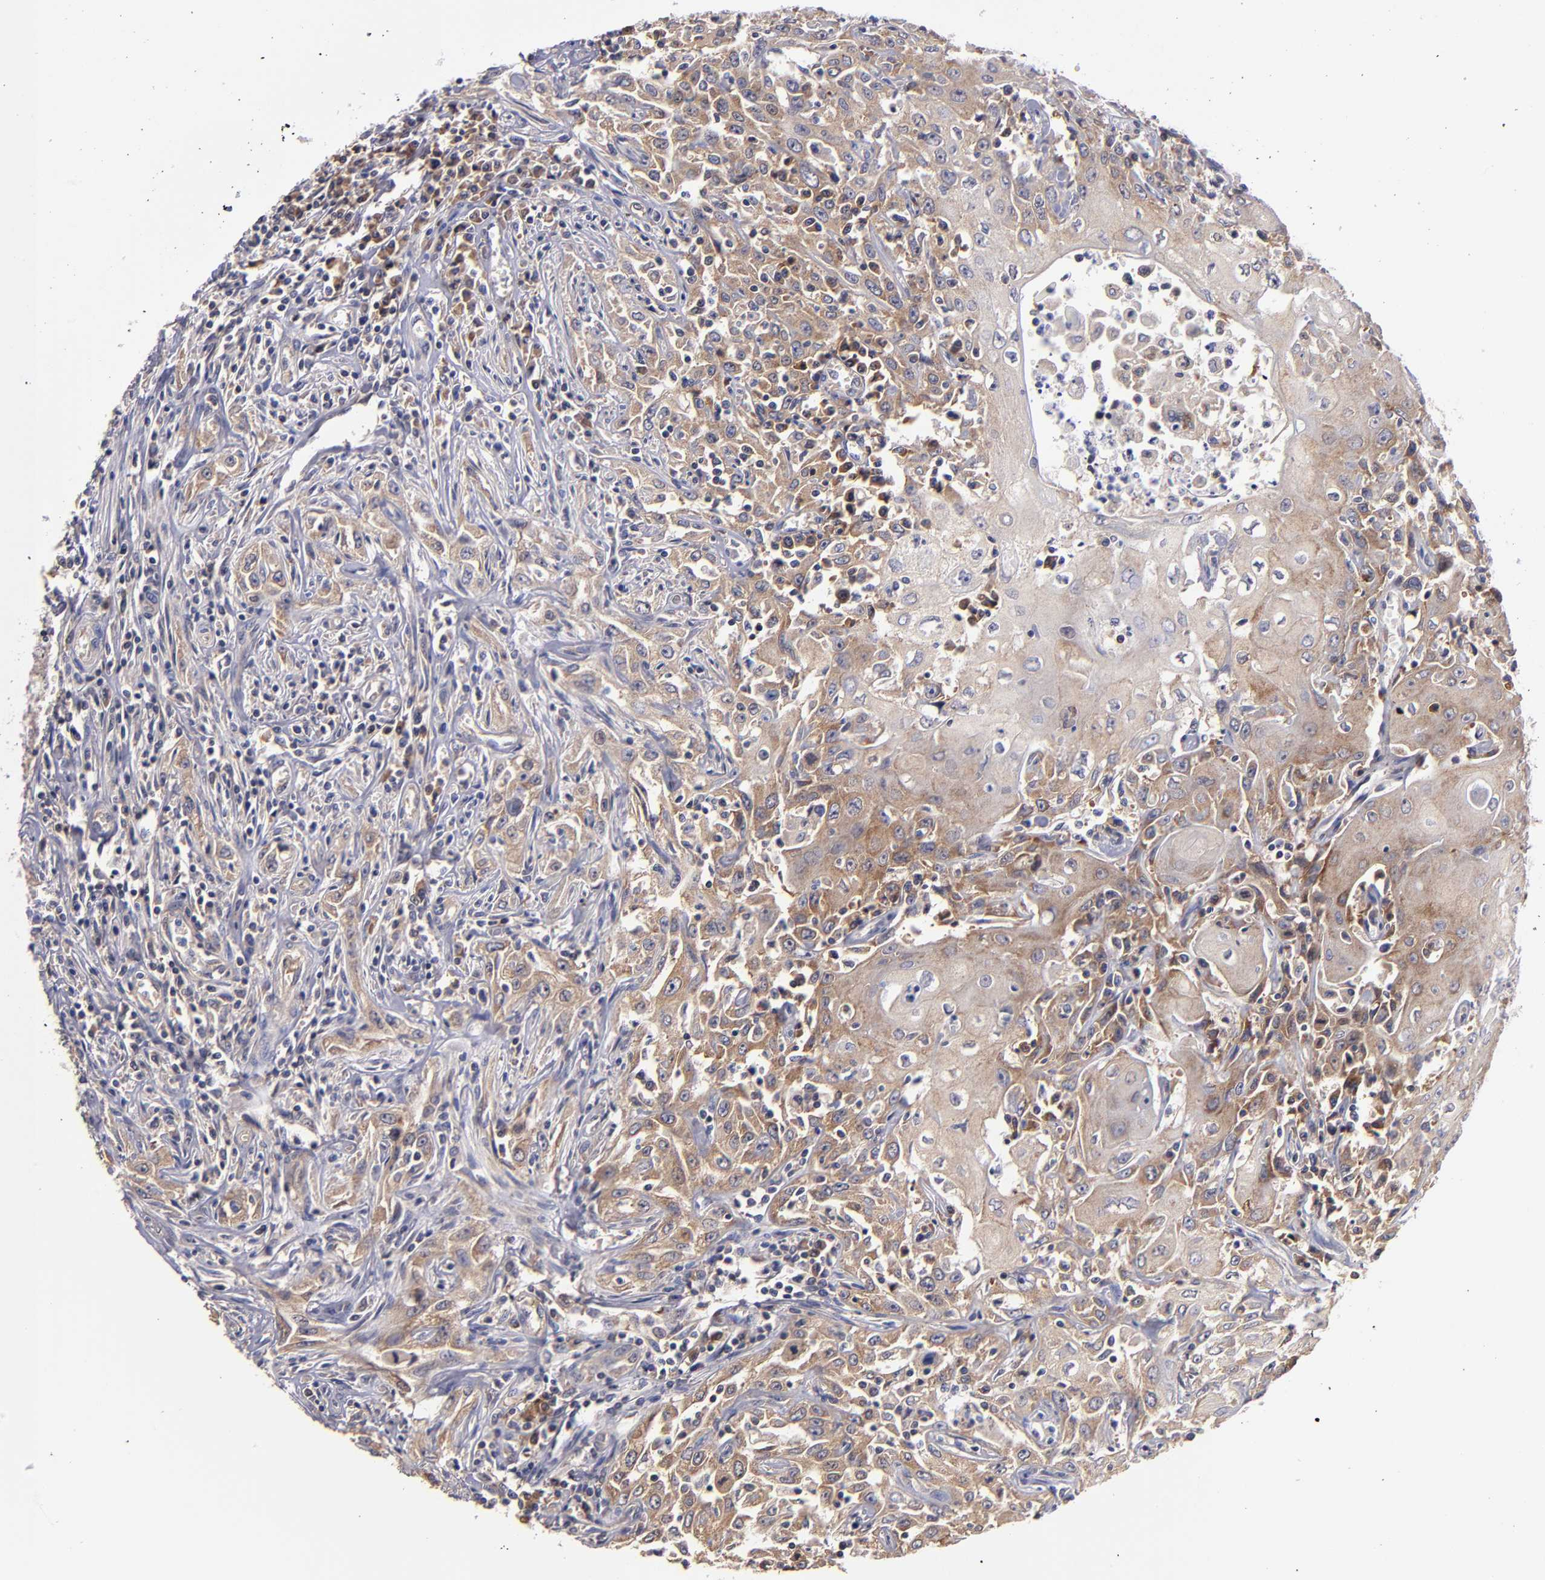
{"staining": {"intensity": "weak", "quantity": "25%-75%", "location": "cytoplasmic/membranous"}, "tissue": "head and neck cancer", "cell_type": "Tumor cells", "image_type": "cancer", "snomed": [{"axis": "morphology", "description": "Squamous cell carcinoma, NOS"}, {"axis": "topography", "description": "Oral tissue"}, {"axis": "topography", "description": "Head-Neck"}], "caption": "A low amount of weak cytoplasmic/membranous positivity is appreciated in about 25%-75% of tumor cells in head and neck cancer (squamous cell carcinoma) tissue.", "gene": "EIF3L", "patient": {"sex": "female", "age": 76}}